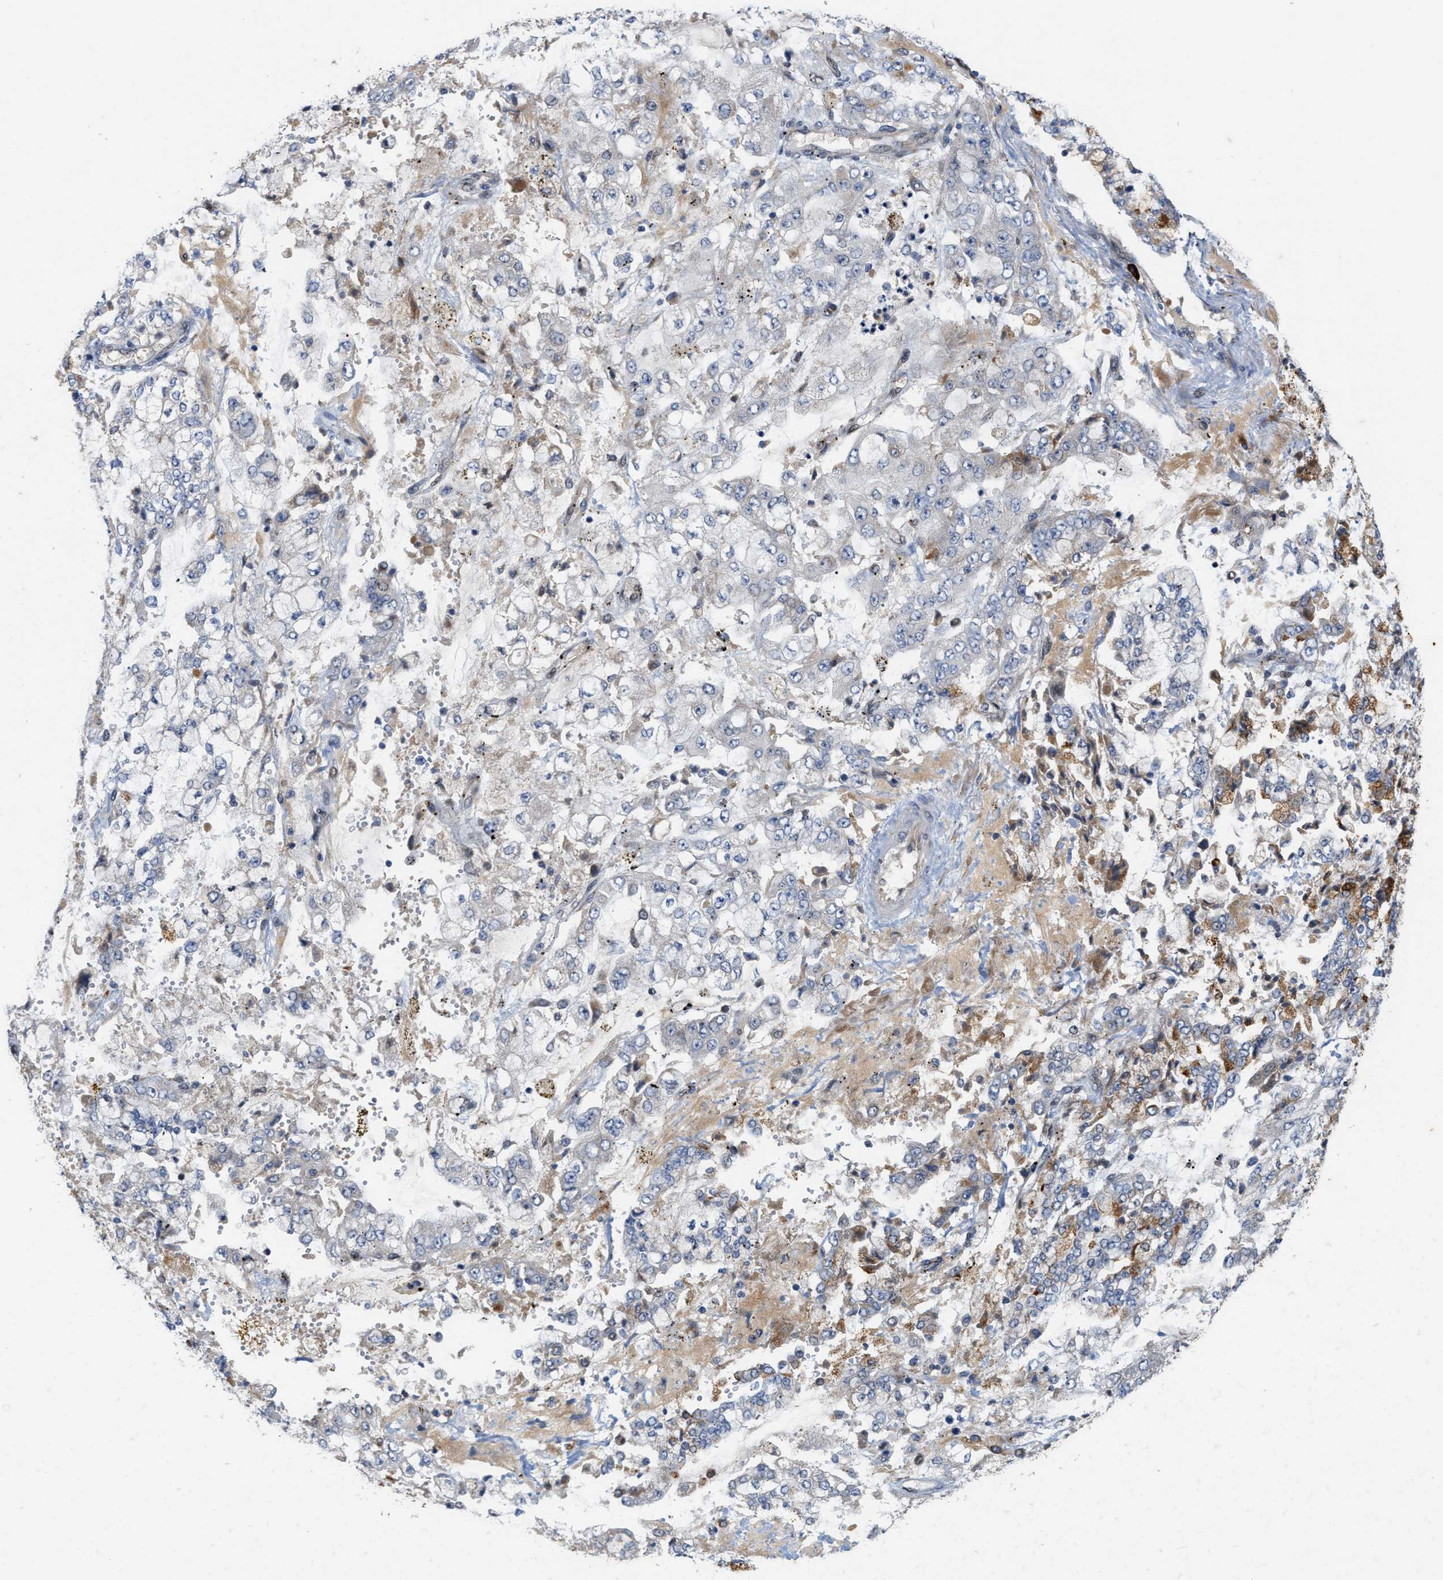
{"staining": {"intensity": "moderate", "quantity": "<25%", "location": "cytoplasmic/membranous"}, "tissue": "stomach cancer", "cell_type": "Tumor cells", "image_type": "cancer", "snomed": [{"axis": "morphology", "description": "Adenocarcinoma, NOS"}, {"axis": "topography", "description": "Stomach"}], "caption": "Human adenocarcinoma (stomach) stained for a protein (brown) reveals moderate cytoplasmic/membranous positive expression in about <25% of tumor cells.", "gene": "TCF4", "patient": {"sex": "male", "age": 76}}